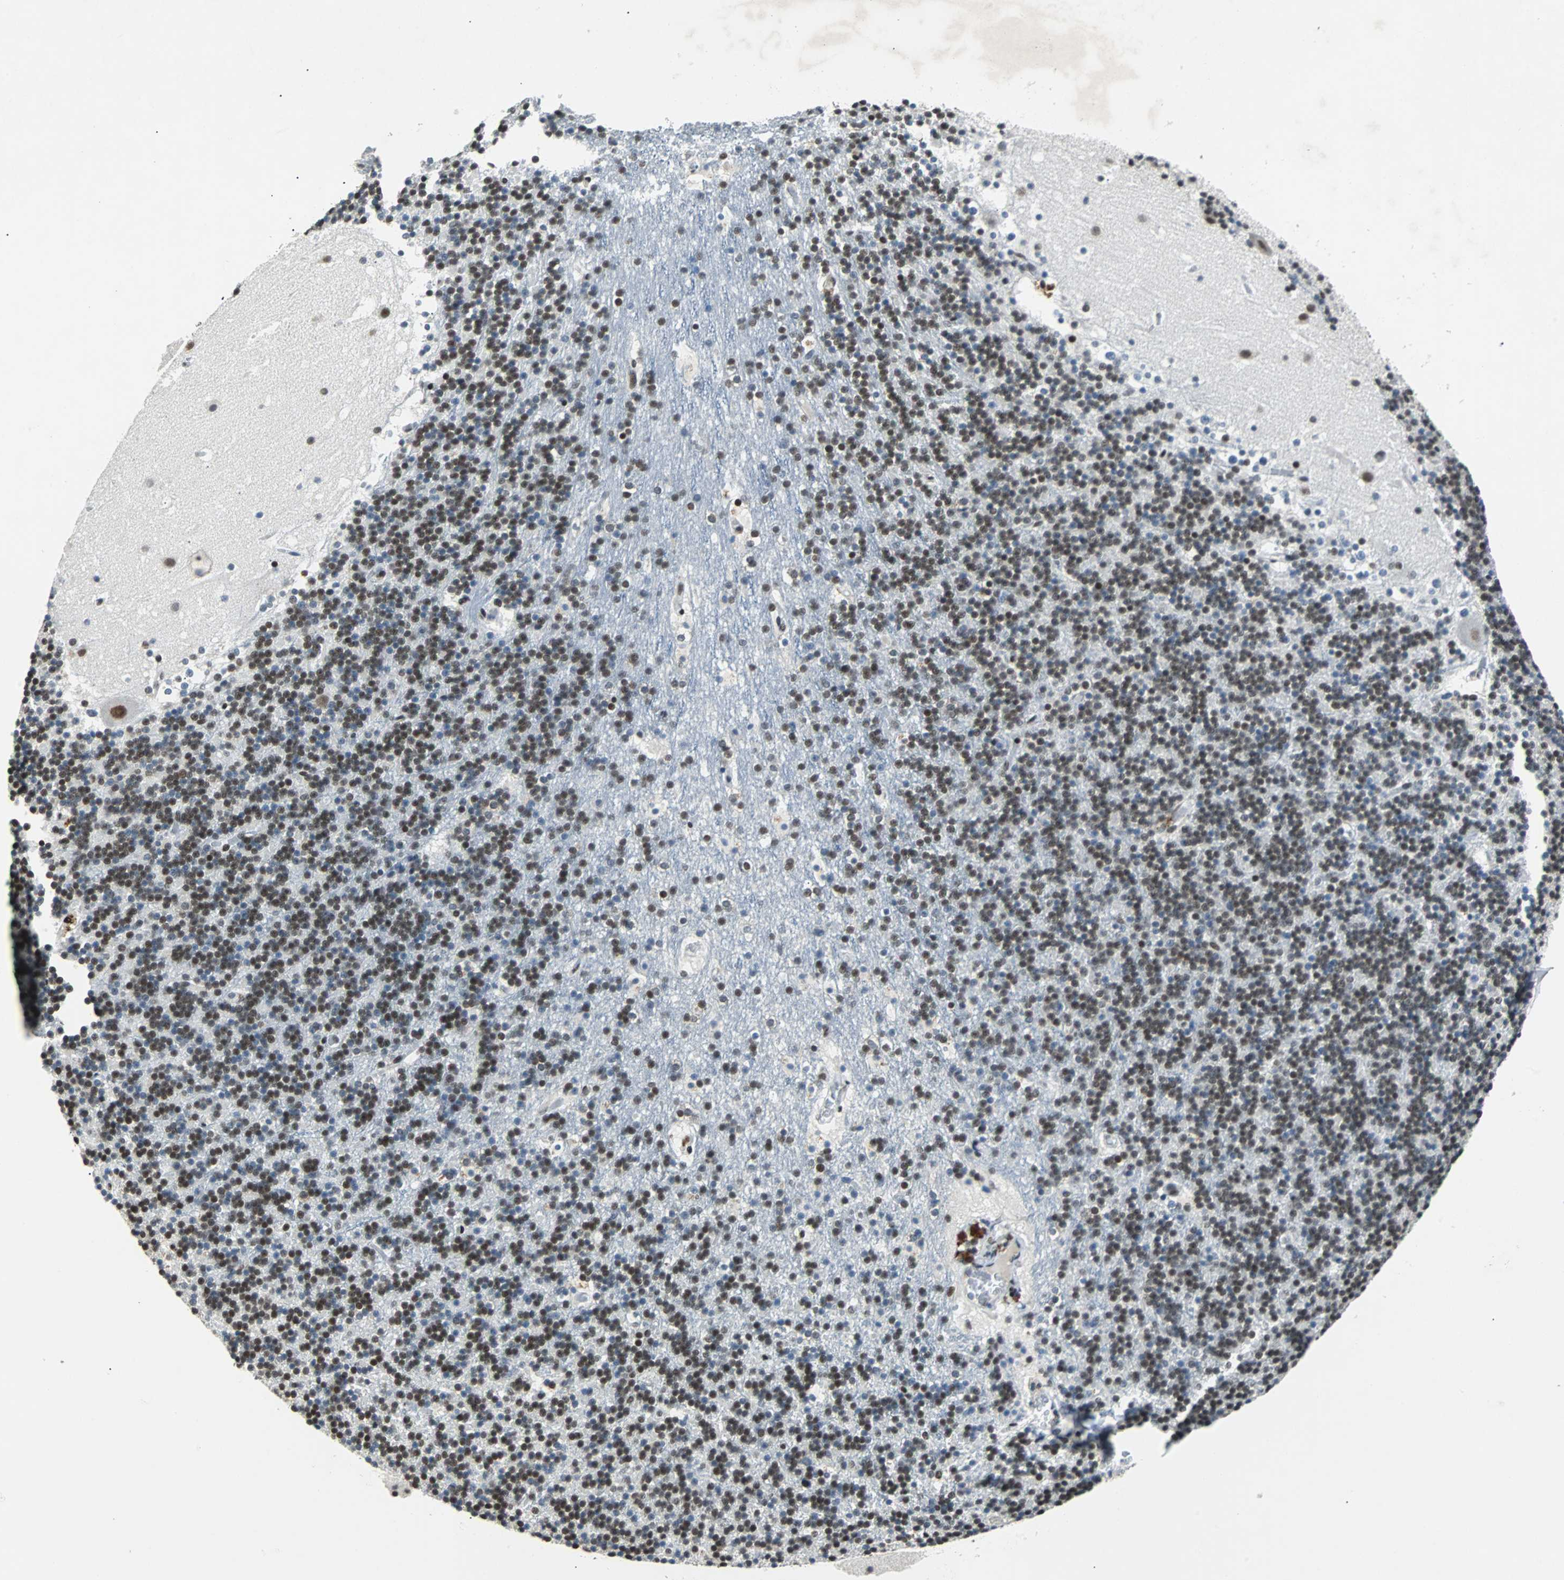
{"staining": {"intensity": "moderate", "quantity": ">75%", "location": "nuclear"}, "tissue": "cerebellum", "cell_type": "Cells in granular layer", "image_type": "normal", "snomed": [{"axis": "morphology", "description": "Normal tissue, NOS"}, {"axis": "topography", "description": "Cerebellum"}], "caption": "Immunohistochemical staining of benign cerebellum exhibits >75% levels of moderate nuclear protein positivity in about >75% of cells in granular layer. The protein is stained brown, and the nuclei are stained in blue (DAB IHC with brightfield microscopy, high magnification).", "gene": "GATAD2A", "patient": {"sex": "male", "age": 45}}